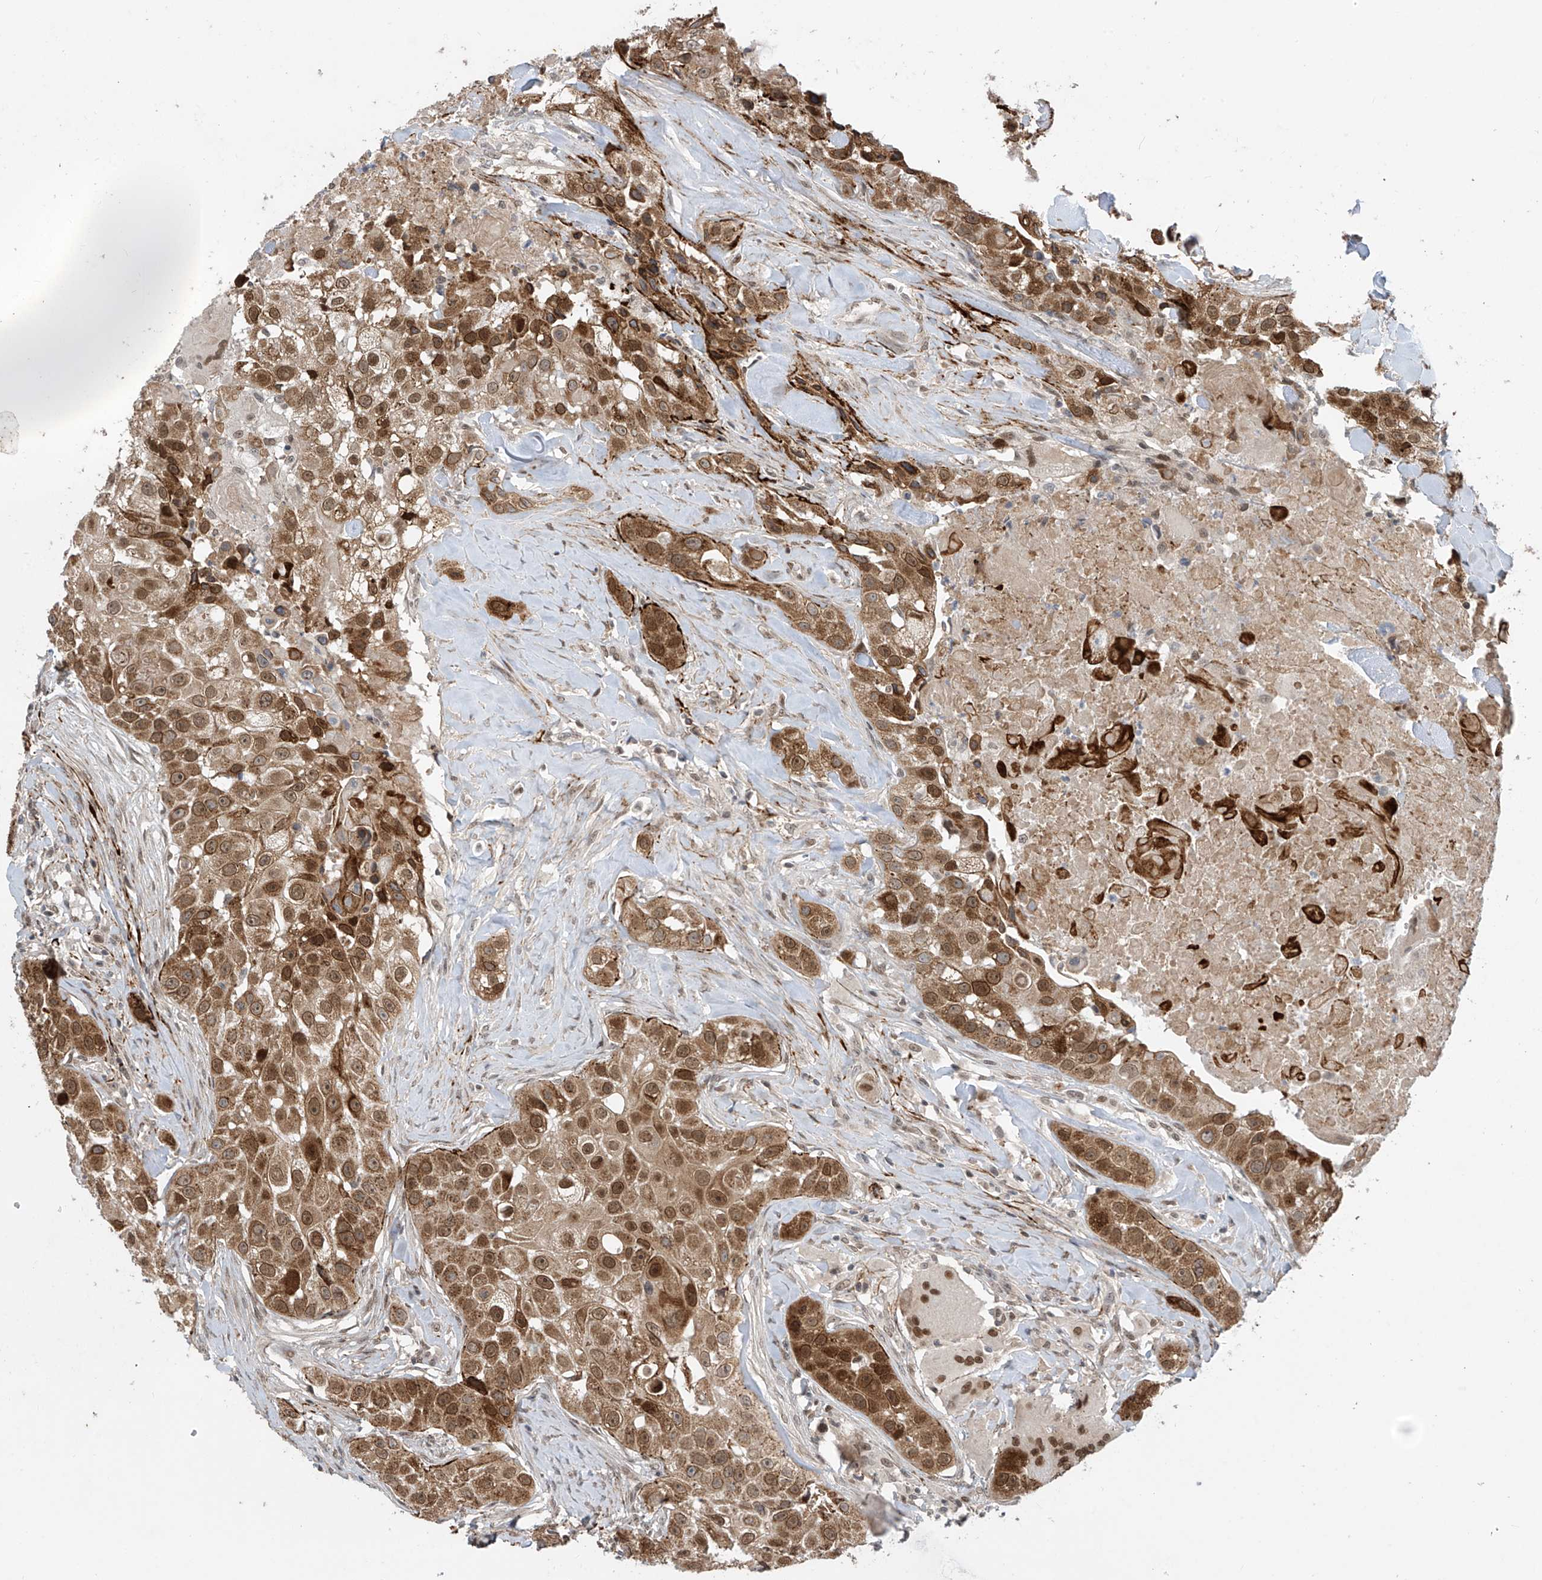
{"staining": {"intensity": "moderate", "quantity": ">75%", "location": "cytoplasmic/membranous,nuclear"}, "tissue": "head and neck cancer", "cell_type": "Tumor cells", "image_type": "cancer", "snomed": [{"axis": "morphology", "description": "Normal tissue, NOS"}, {"axis": "morphology", "description": "Squamous cell carcinoma, NOS"}, {"axis": "topography", "description": "Skeletal muscle"}, {"axis": "topography", "description": "Head-Neck"}], "caption": "Tumor cells exhibit medium levels of moderate cytoplasmic/membranous and nuclear expression in about >75% of cells in head and neck cancer.", "gene": "LAGE3", "patient": {"sex": "male", "age": 51}}